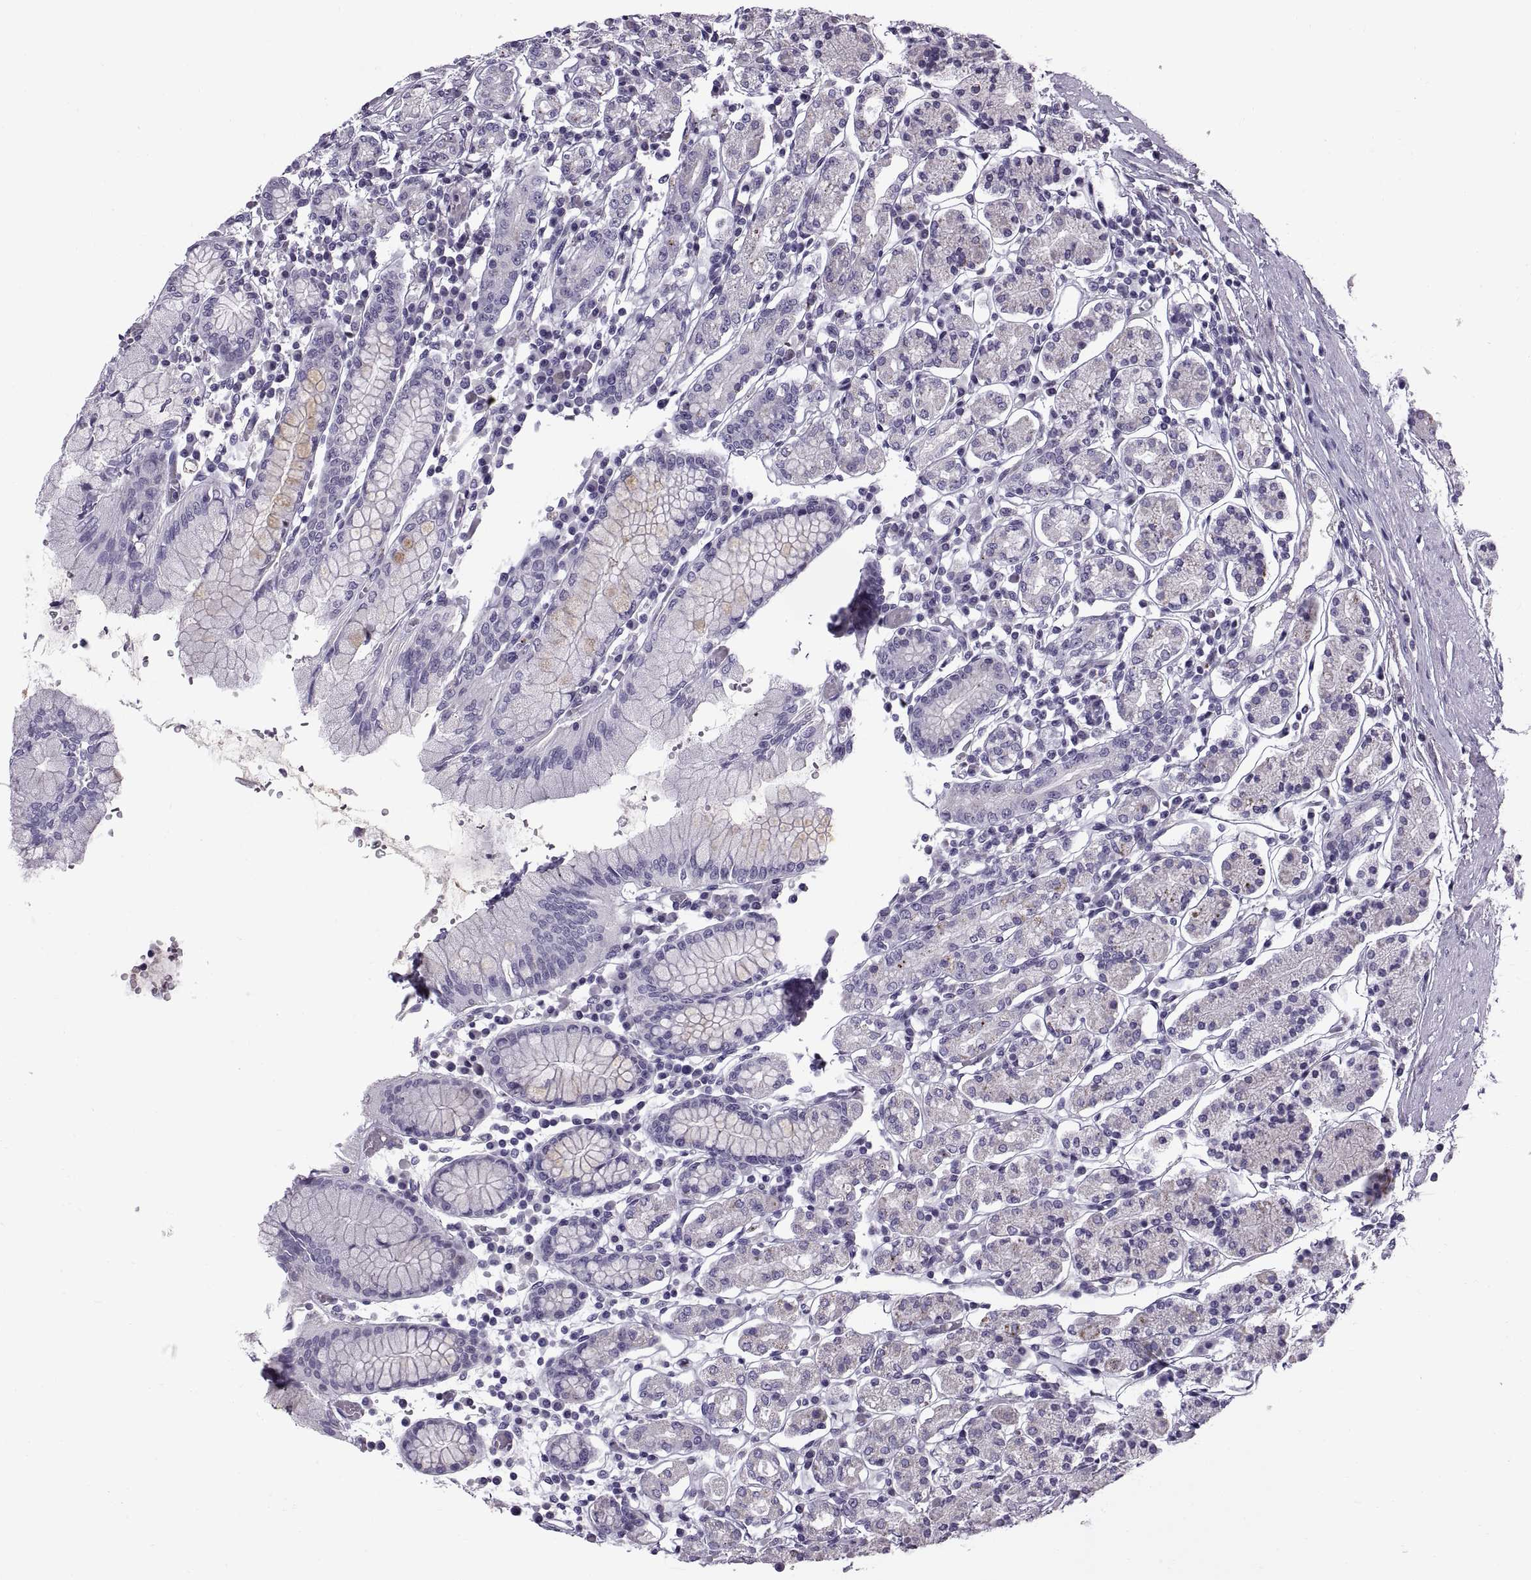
{"staining": {"intensity": "negative", "quantity": "none", "location": "none"}, "tissue": "stomach", "cell_type": "Glandular cells", "image_type": "normal", "snomed": [{"axis": "morphology", "description": "Normal tissue, NOS"}, {"axis": "topography", "description": "Stomach, upper"}, {"axis": "topography", "description": "Stomach"}], "caption": "This is an IHC micrograph of benign human stomach. There is no positivity in glandular cells.", "gene": "CALCR", "patient": {"sex": "male", "age": 62}}